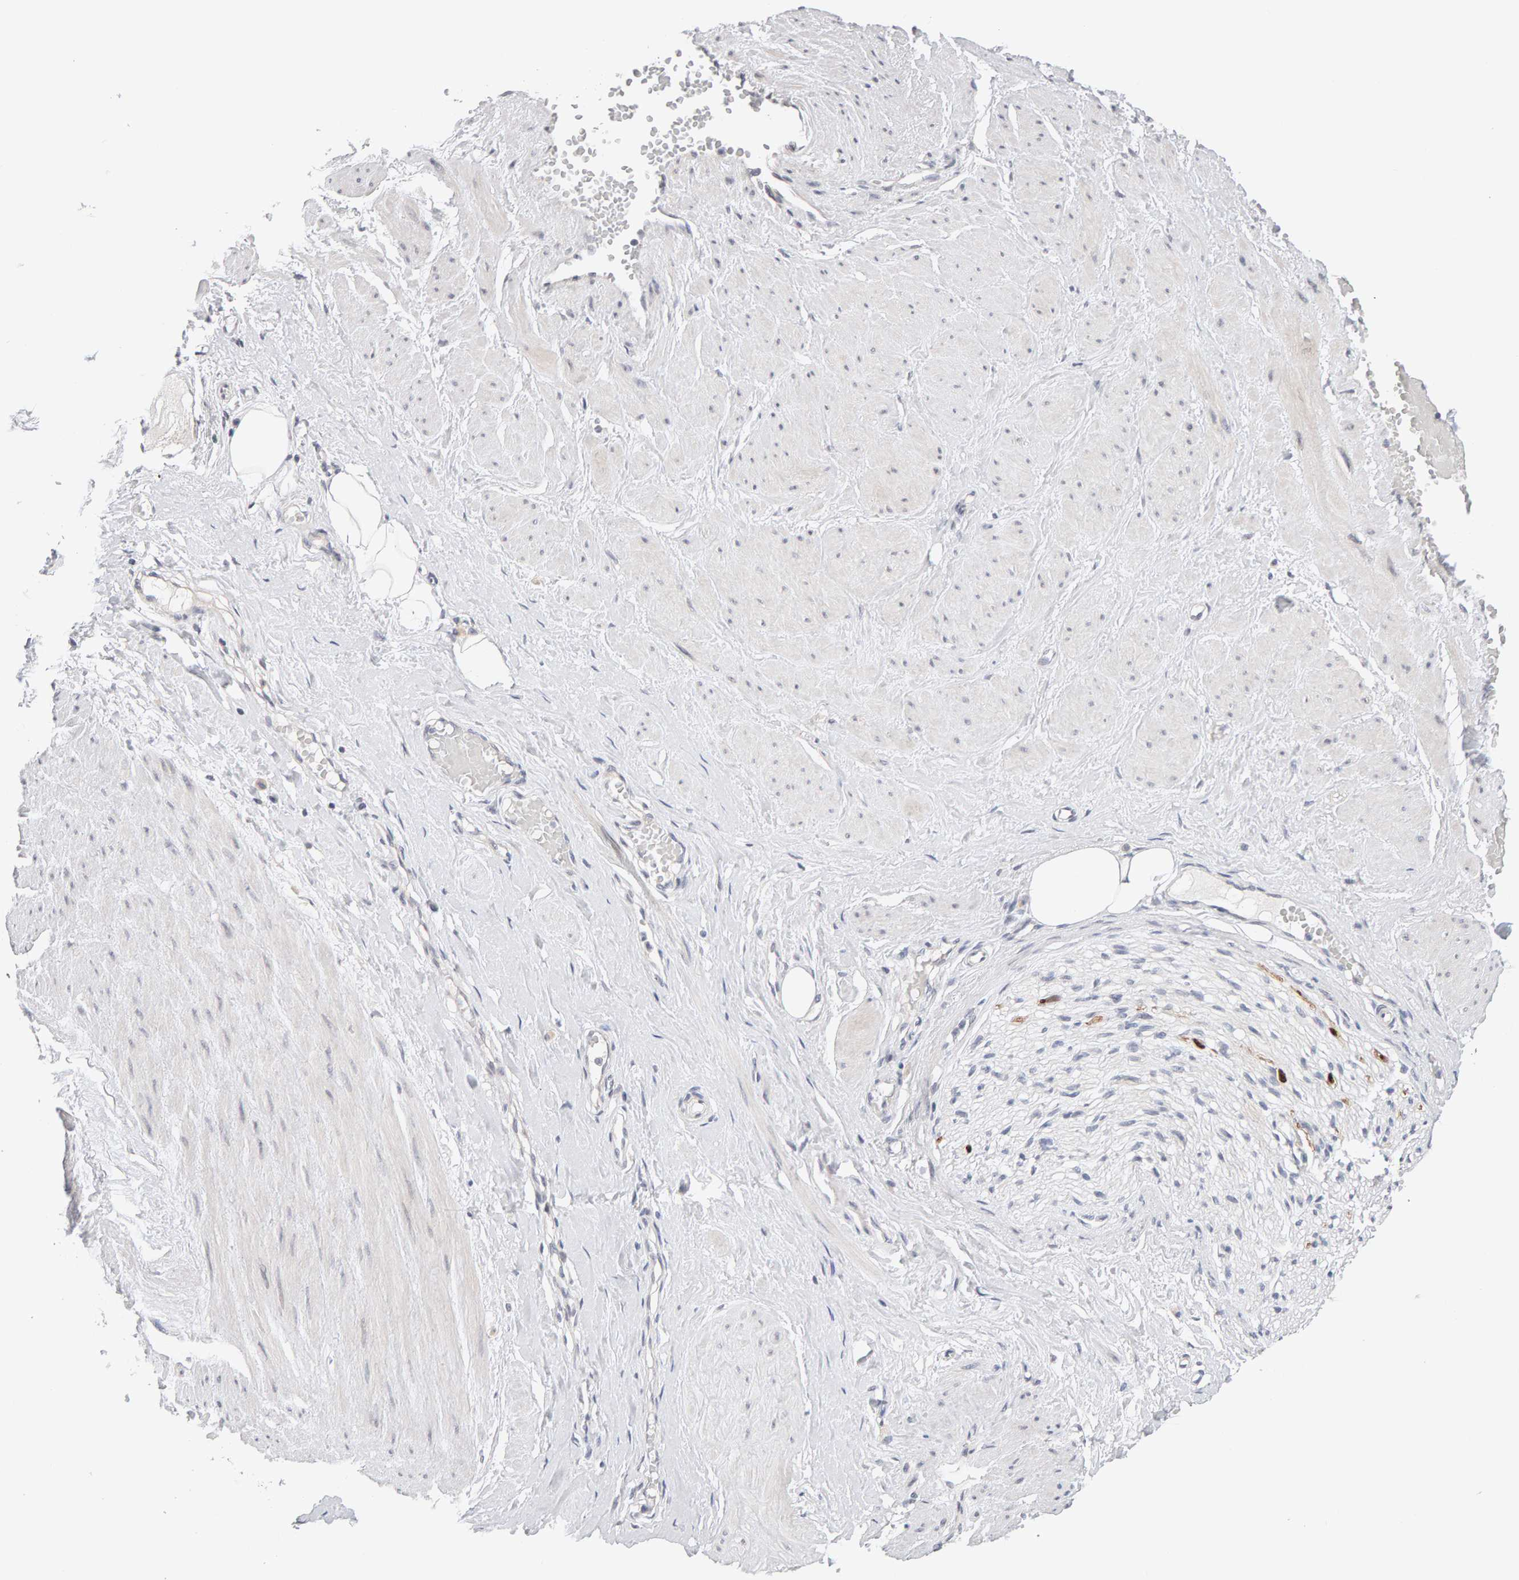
{"staining": {"intensity": "negative", "quantity": "none", "location": "none"}, "tissue": "adipose tissue", "cell_type": "Adipocytes", "image_type": "normal", "snomed": [{"axis": "morphology", "description": "Normal tissue, NOS"}, {"axis": "topography", "description": "Soft tissue"}, {"axis": "topography", "description": "Vascular tissue"}], "caption": "A high-resolution image shows IHC staining of benign adipose tissue, which displays no significant staining in adipocytes. (DAB (3,3'-diaminobenzidine) immunohistochemistry (IHC), high magnification).", "gene": "HNF4A", "patient": {"sex": "female", "age": 35}}